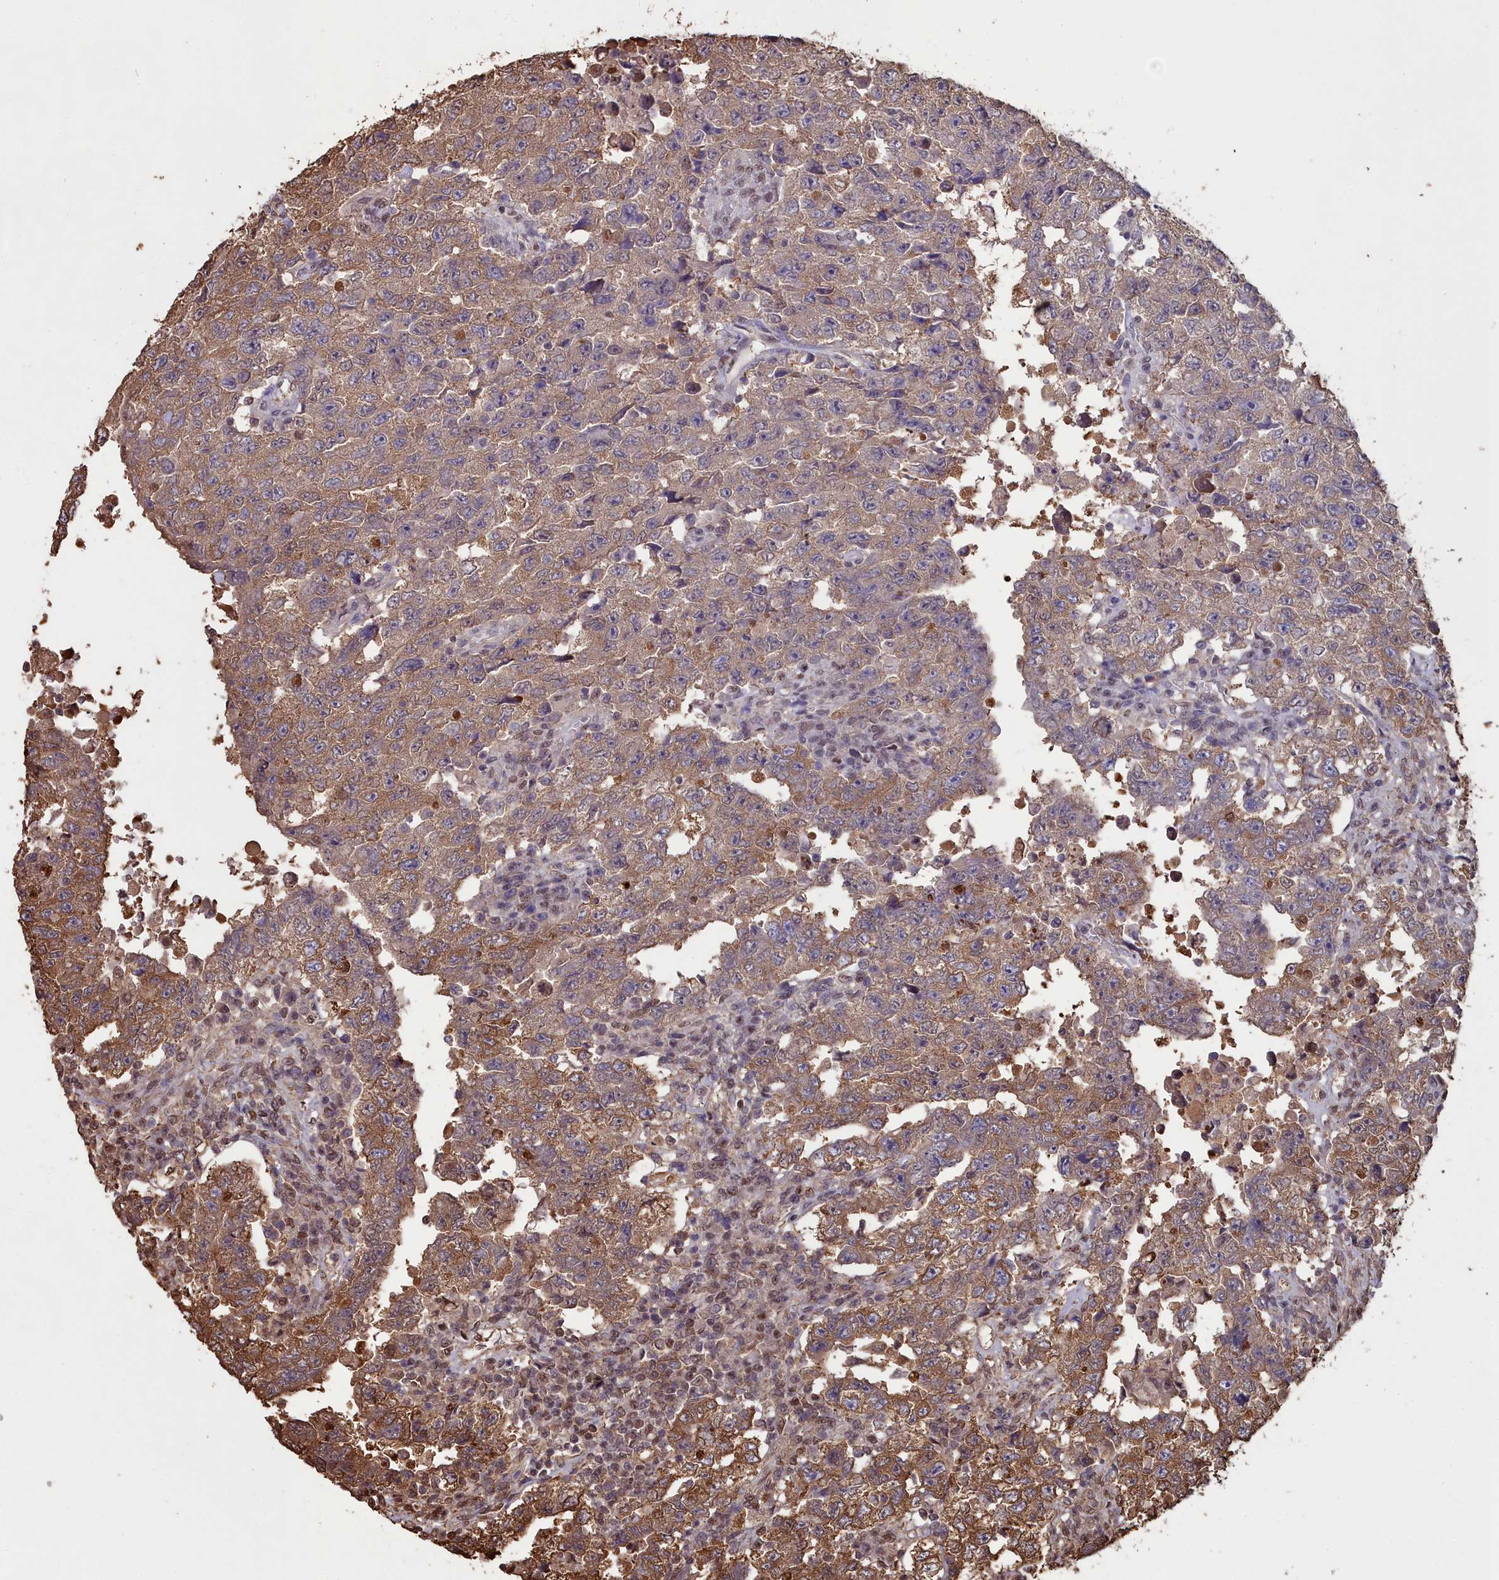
{"staining": {"intensity": "moderate", "quantity": ">75%", "location": "cytoplasmic/membranous"}, "tissue": "testis cancer", "cell_type": "Tumor cells", "image_type": "cancer", "snomed": [{"axis": "morphology", "description": "Carcinoma, Embryonal, NOS"}, {"axis": "topography", "description": "Testis"}], "caption": "Tumor cells reveal medium levels of moderate cytoplasmic/membranous staining in approximately >75% of cells in embryonal carcinoma (testis).", "gene": "GAPDH", "patient": {"sex": "male", "age": 26}}